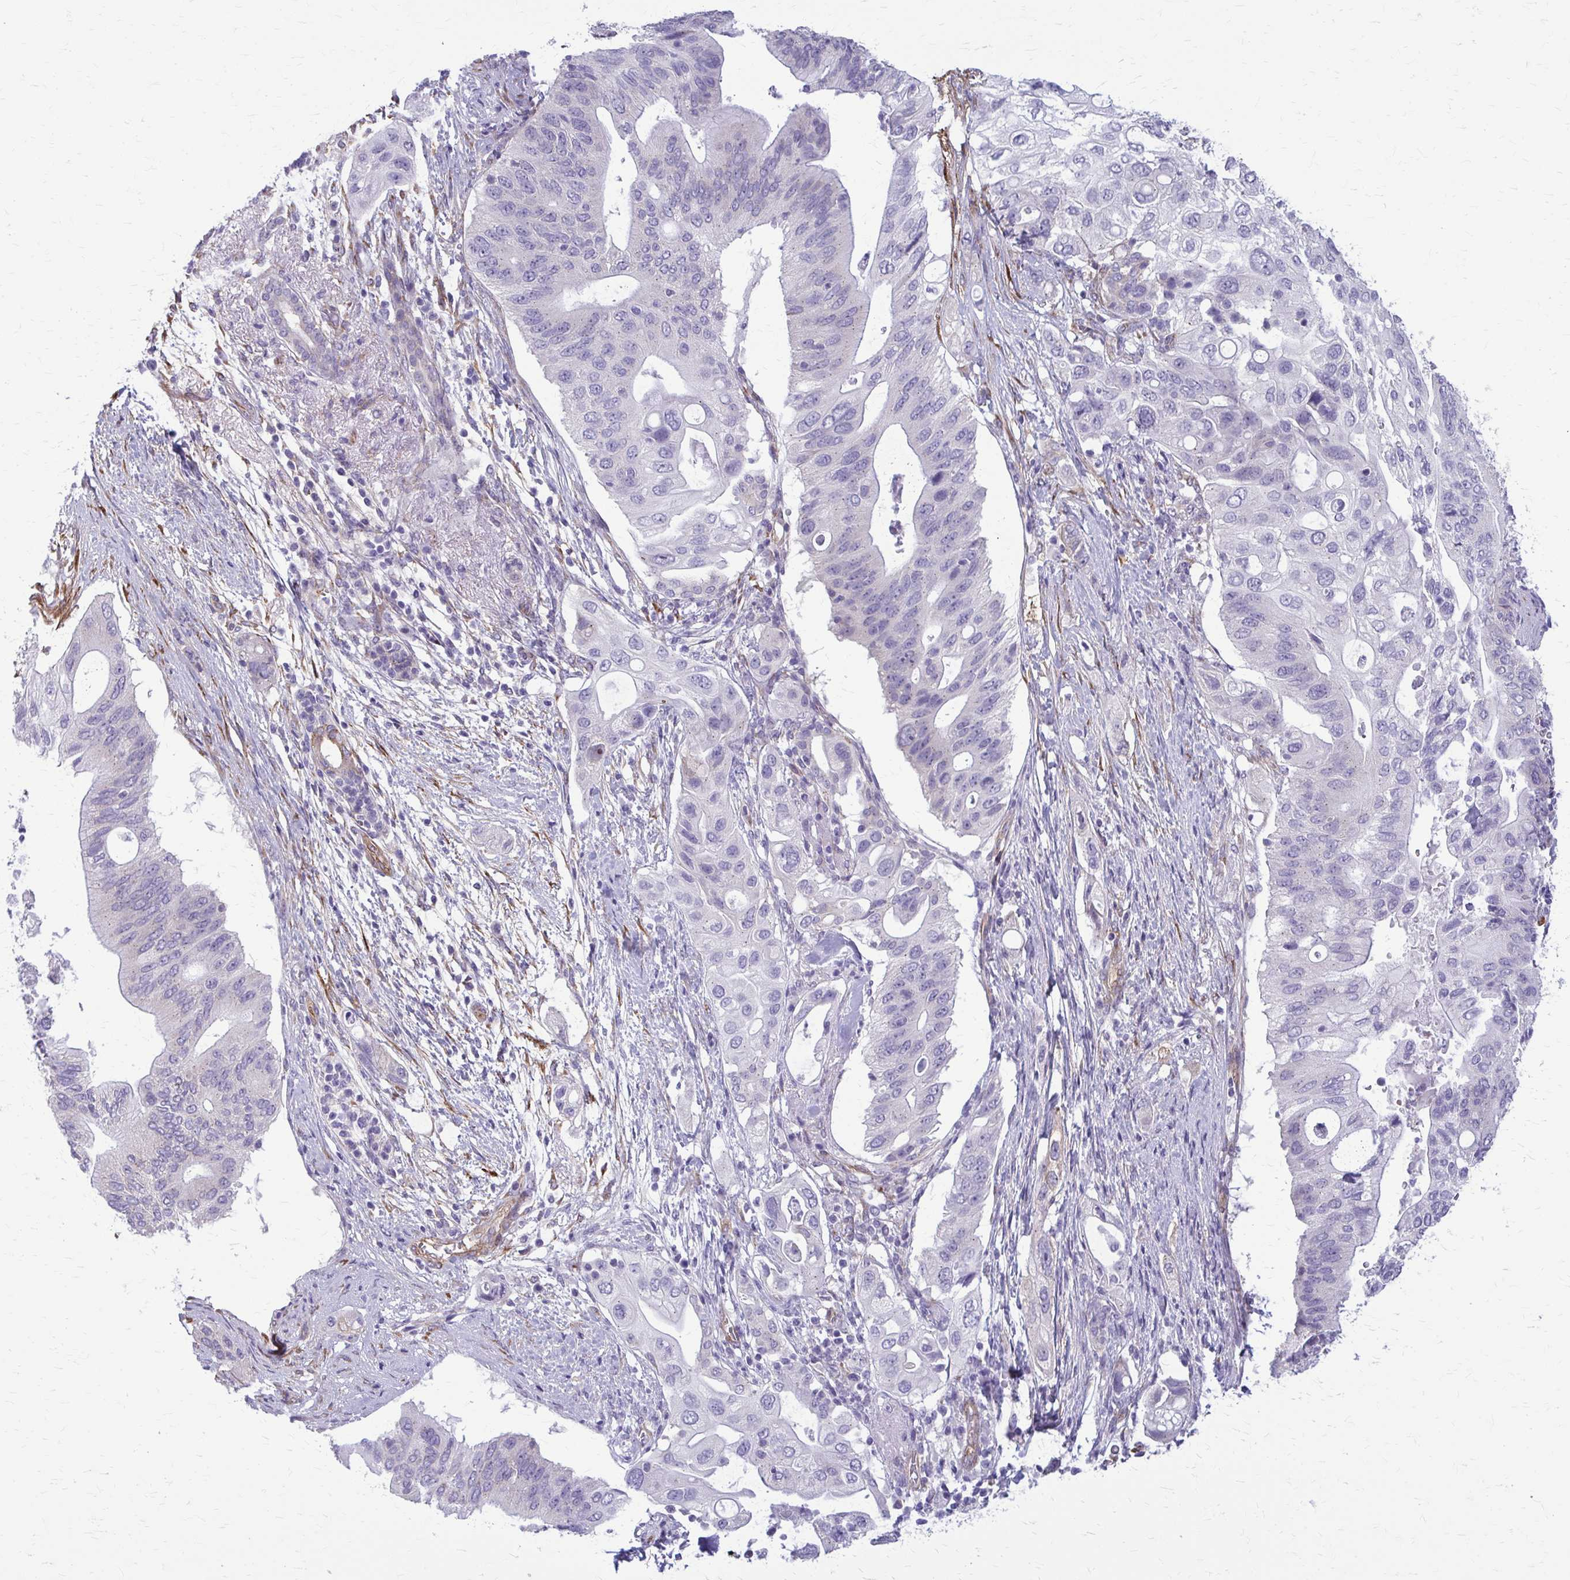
{"staining": {"intensity": "negative", "quantity": "none", "location": "none"}, "tissue": "pancreatic cancer", "cell_type": "Tumor cells", "image_type": "cancer", "snomed": [{"axis": "morphology", "description": "Adenocarcinoma, NOS"}, {"axis": "topography", "description": "Pancreas"}], "caption": "There is no significant positivity in tumor cells of adenocarcinoma (pancreatic). (Immunohistochemistry (ihc), brightfield microscopy, high magnification).", "gene": "DEPP1", "patient": {"sex": "female", "age": 72}}